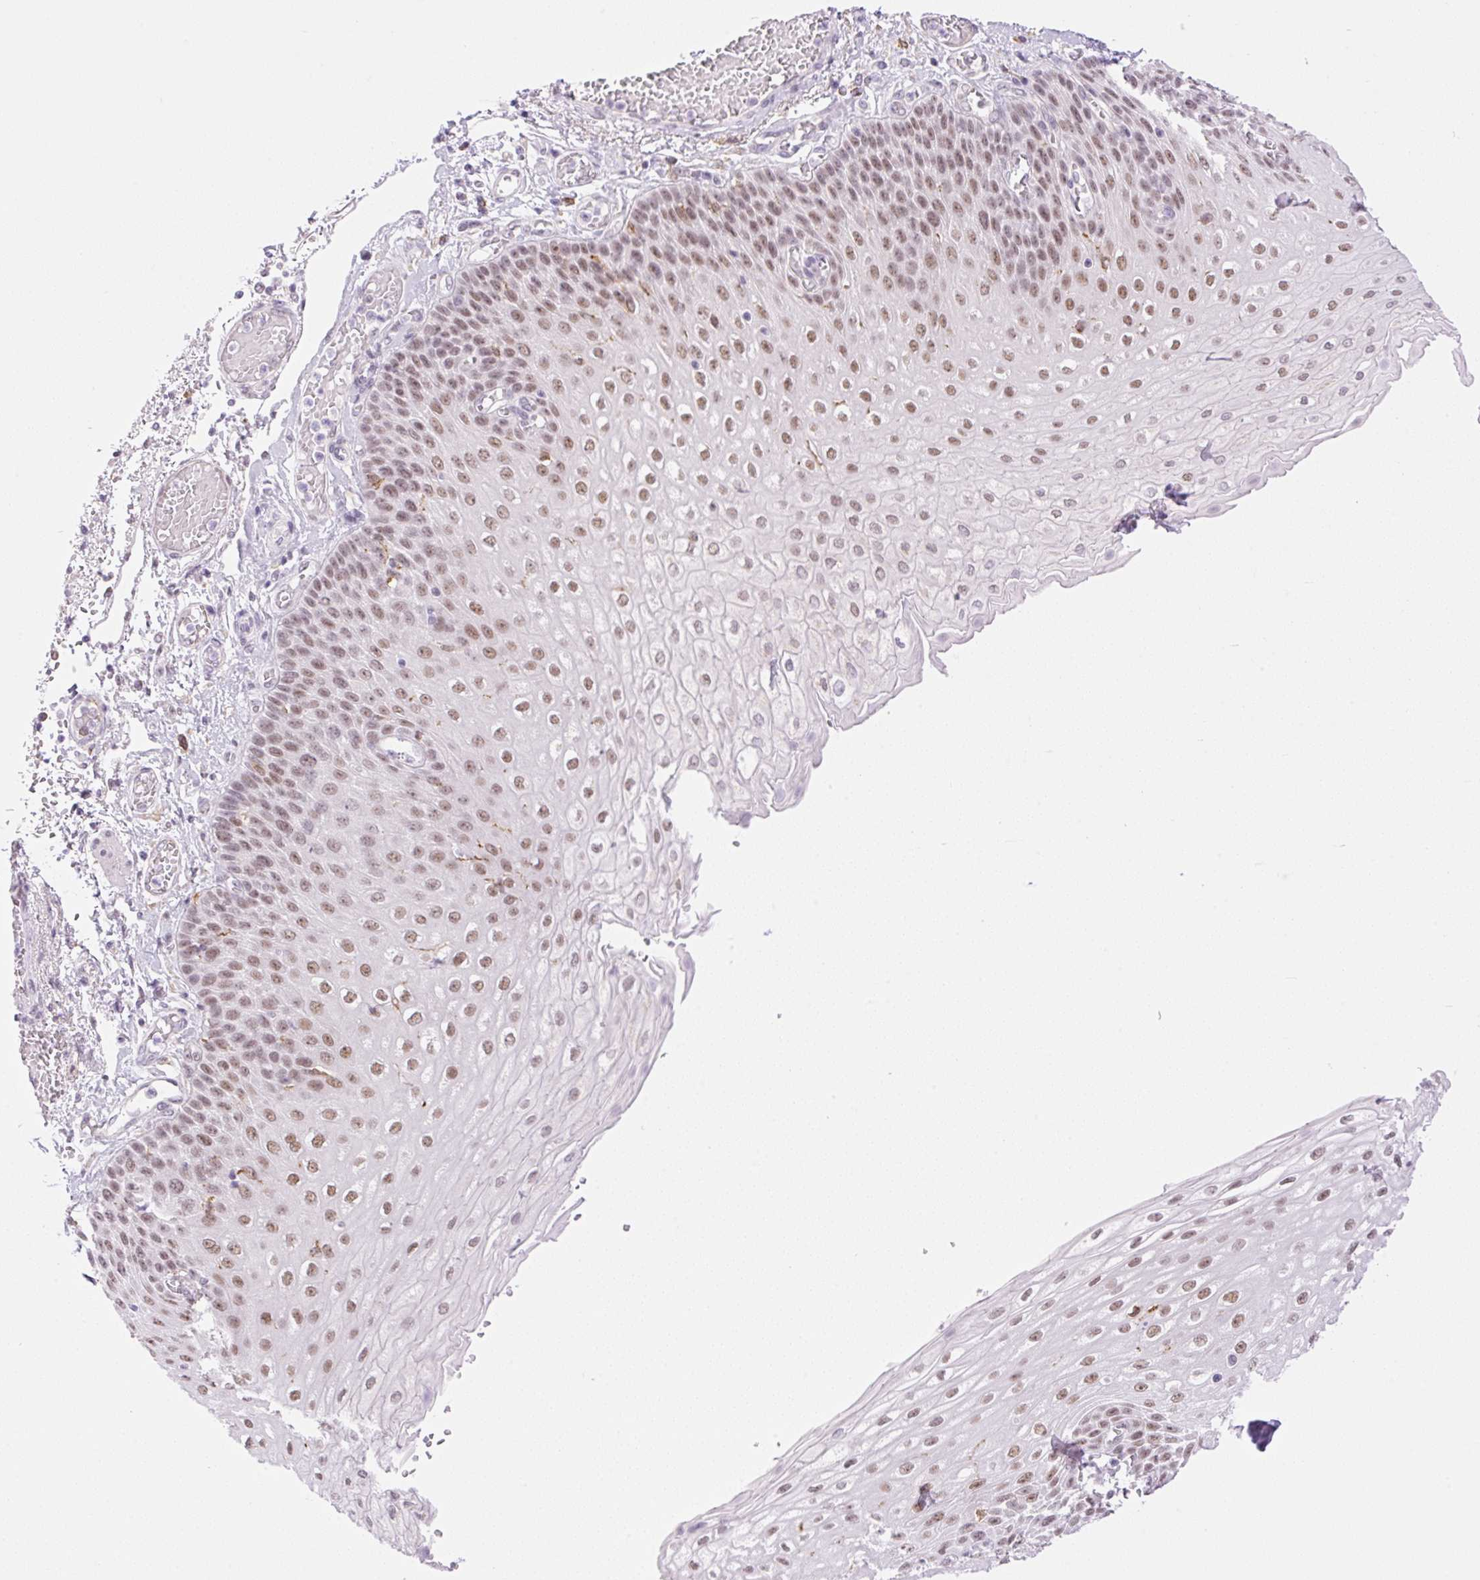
{"staining": {"intensity": "moderate", "quantity": ">75%", "location": "nuclear"}, "tissue": "esophagus", "cell_type": "Squamous epithelial cells", "image_type": "normal", "snomed": [{"axis": "morphology", "description": "Normal tissue, NOS"}, {"axis": "morphology", "description": "Adenocarcinoma, NOS"}, {"axis": "topography", "description": "Esophagus"}], "caption": "Immunohistochemistry histopathology image of unremarkable esophagus: human esophagus stained using immunohistochemistry displays medium levels of moderate protein expression localized specifically in the nuclear of squamous epithelial cells, appearing as a nuclear brown color.", "gene": "PALM3", "patient": {"sex": "male", "age": 81}}